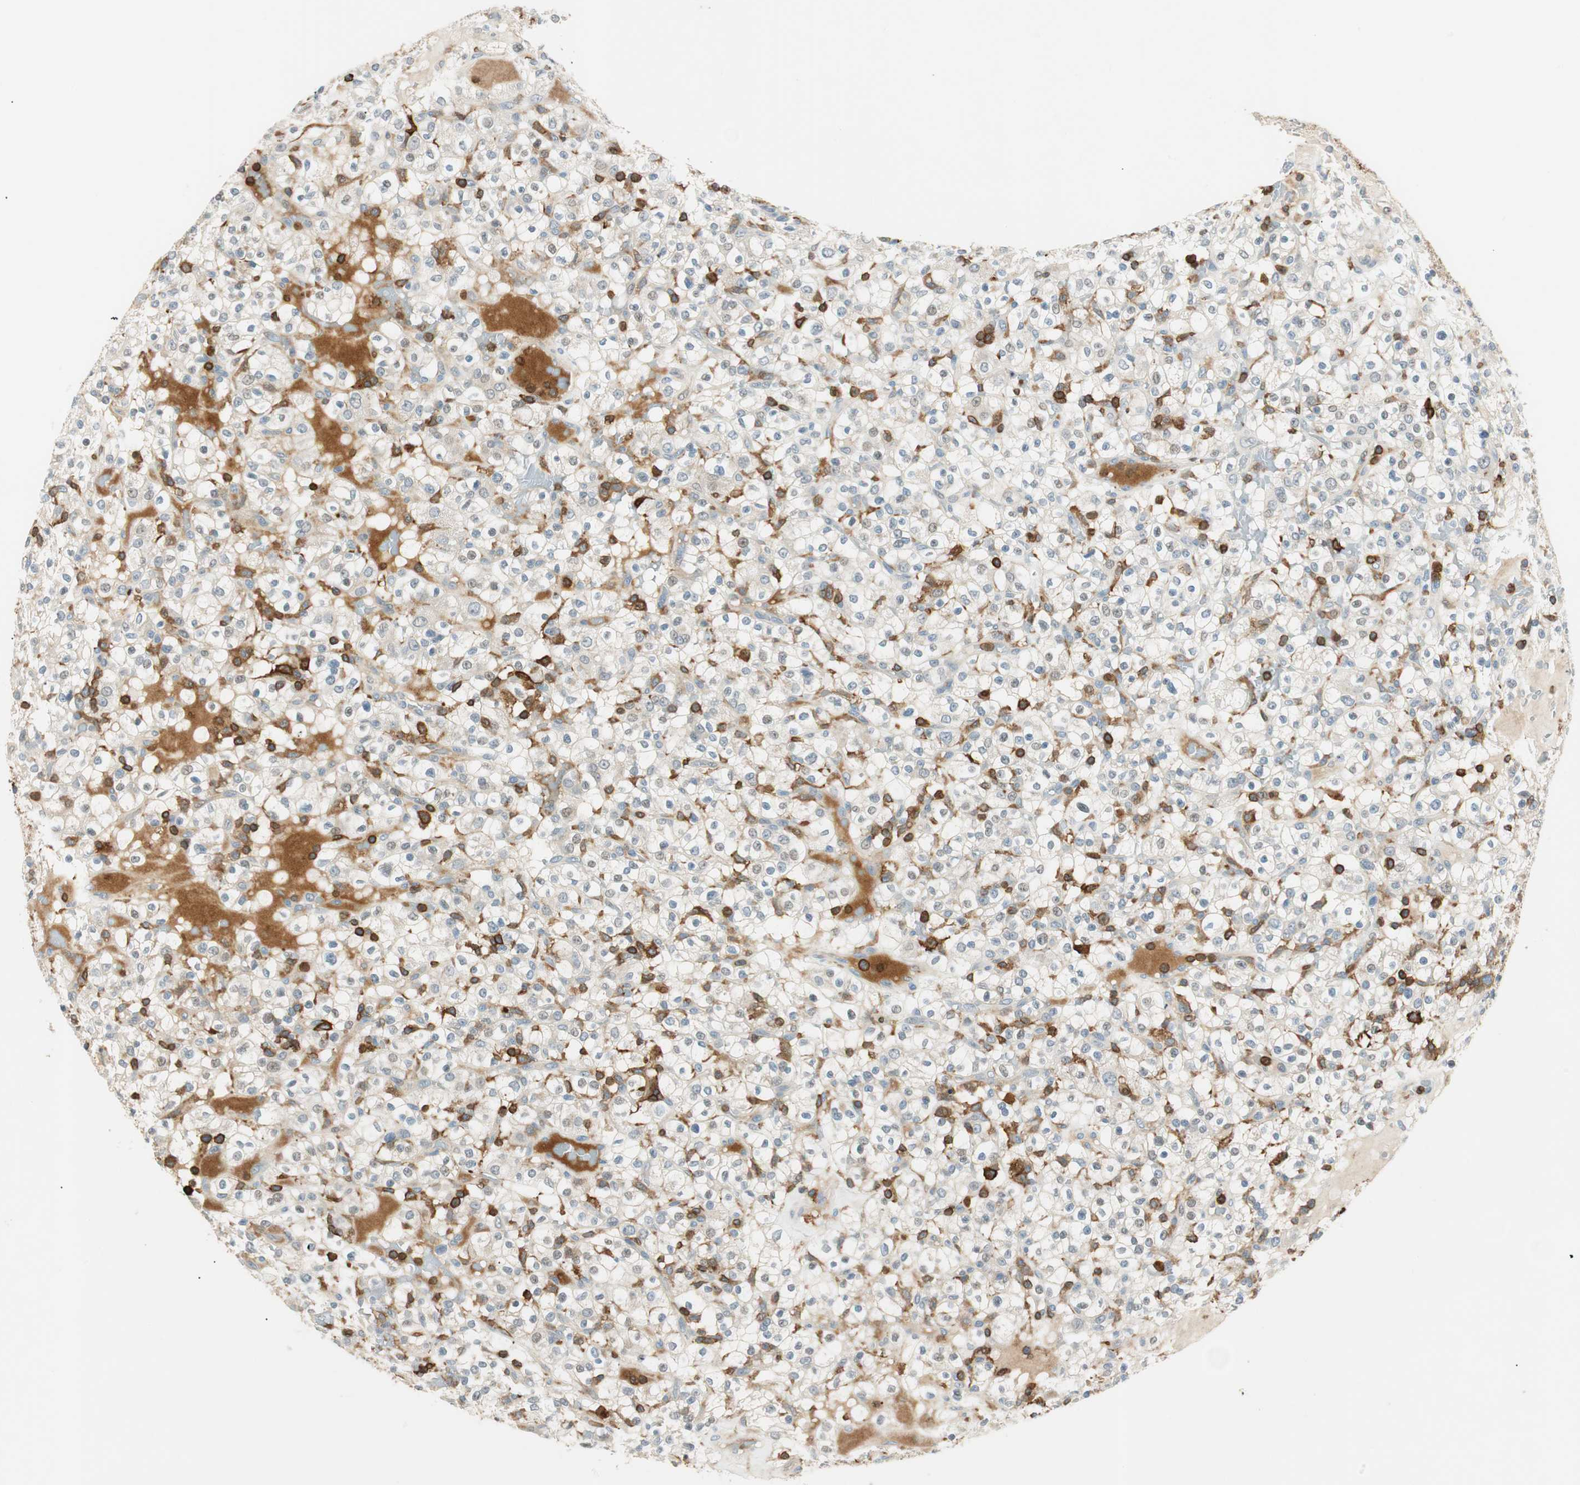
{"staining": {"intensity": "strong", "quantity": "25%-75%", "location": "cytoplasmic/membranous"}, "tissue": "renal cancer", "cell_type": "Tumor cells", "image_type": "cancer", "snomed": [{"axis": "morphology", "description": "Normal tissue, NOS"}, {"axis": "morphology", "description": "Adenocarcinoma, NOS"}, {"axis": "topography", "description": "Kidney"}], "caption": "This micrograph displays immunohistochemistry staining of renal cancer, with high strong cytoplasmic/membranous expression in about 25%-75% of tumor cells.", "gene": "HPGD", "patient": {"sex": "female", "age": 72}}